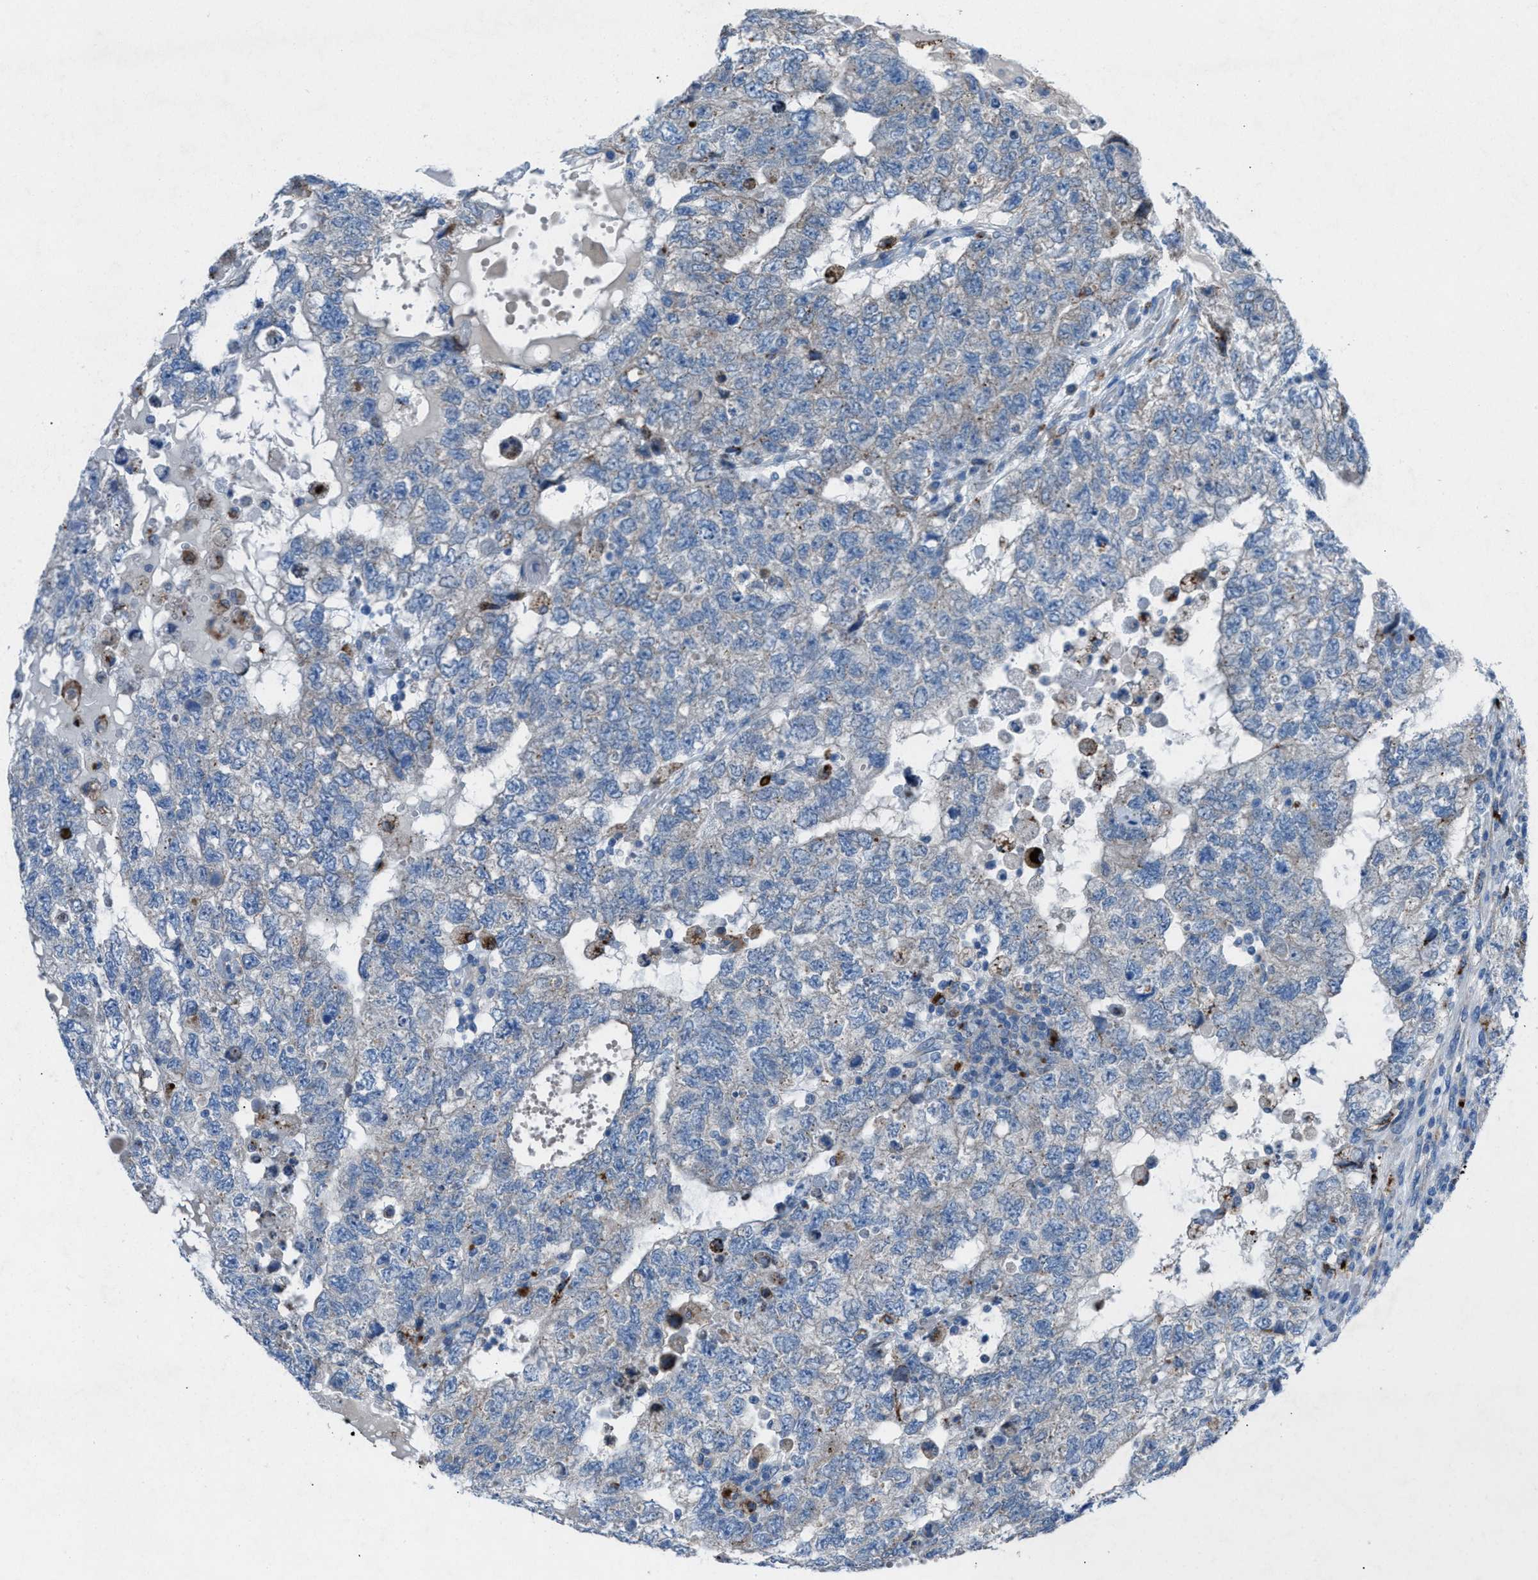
{"staining": {"intensity": "negative", "quantity": "none", "location": "none"}, "tissue": "testis cancer", "cell_type": "Tumor cells", "image_type": "cancer", "snomed": [{"axis": "morphology", "description": "Carcinoma, Embryonal, NOS"}, {"axis": "topography", "description": "Testis"}], "caption": "This is an immunohistochemistry (IHC) photomicrograph of embryonal carcinoma (testis). There is no expression in tumor cells.", "gene": "CD1B", "patient": {"sex": "male", "age": 36}}